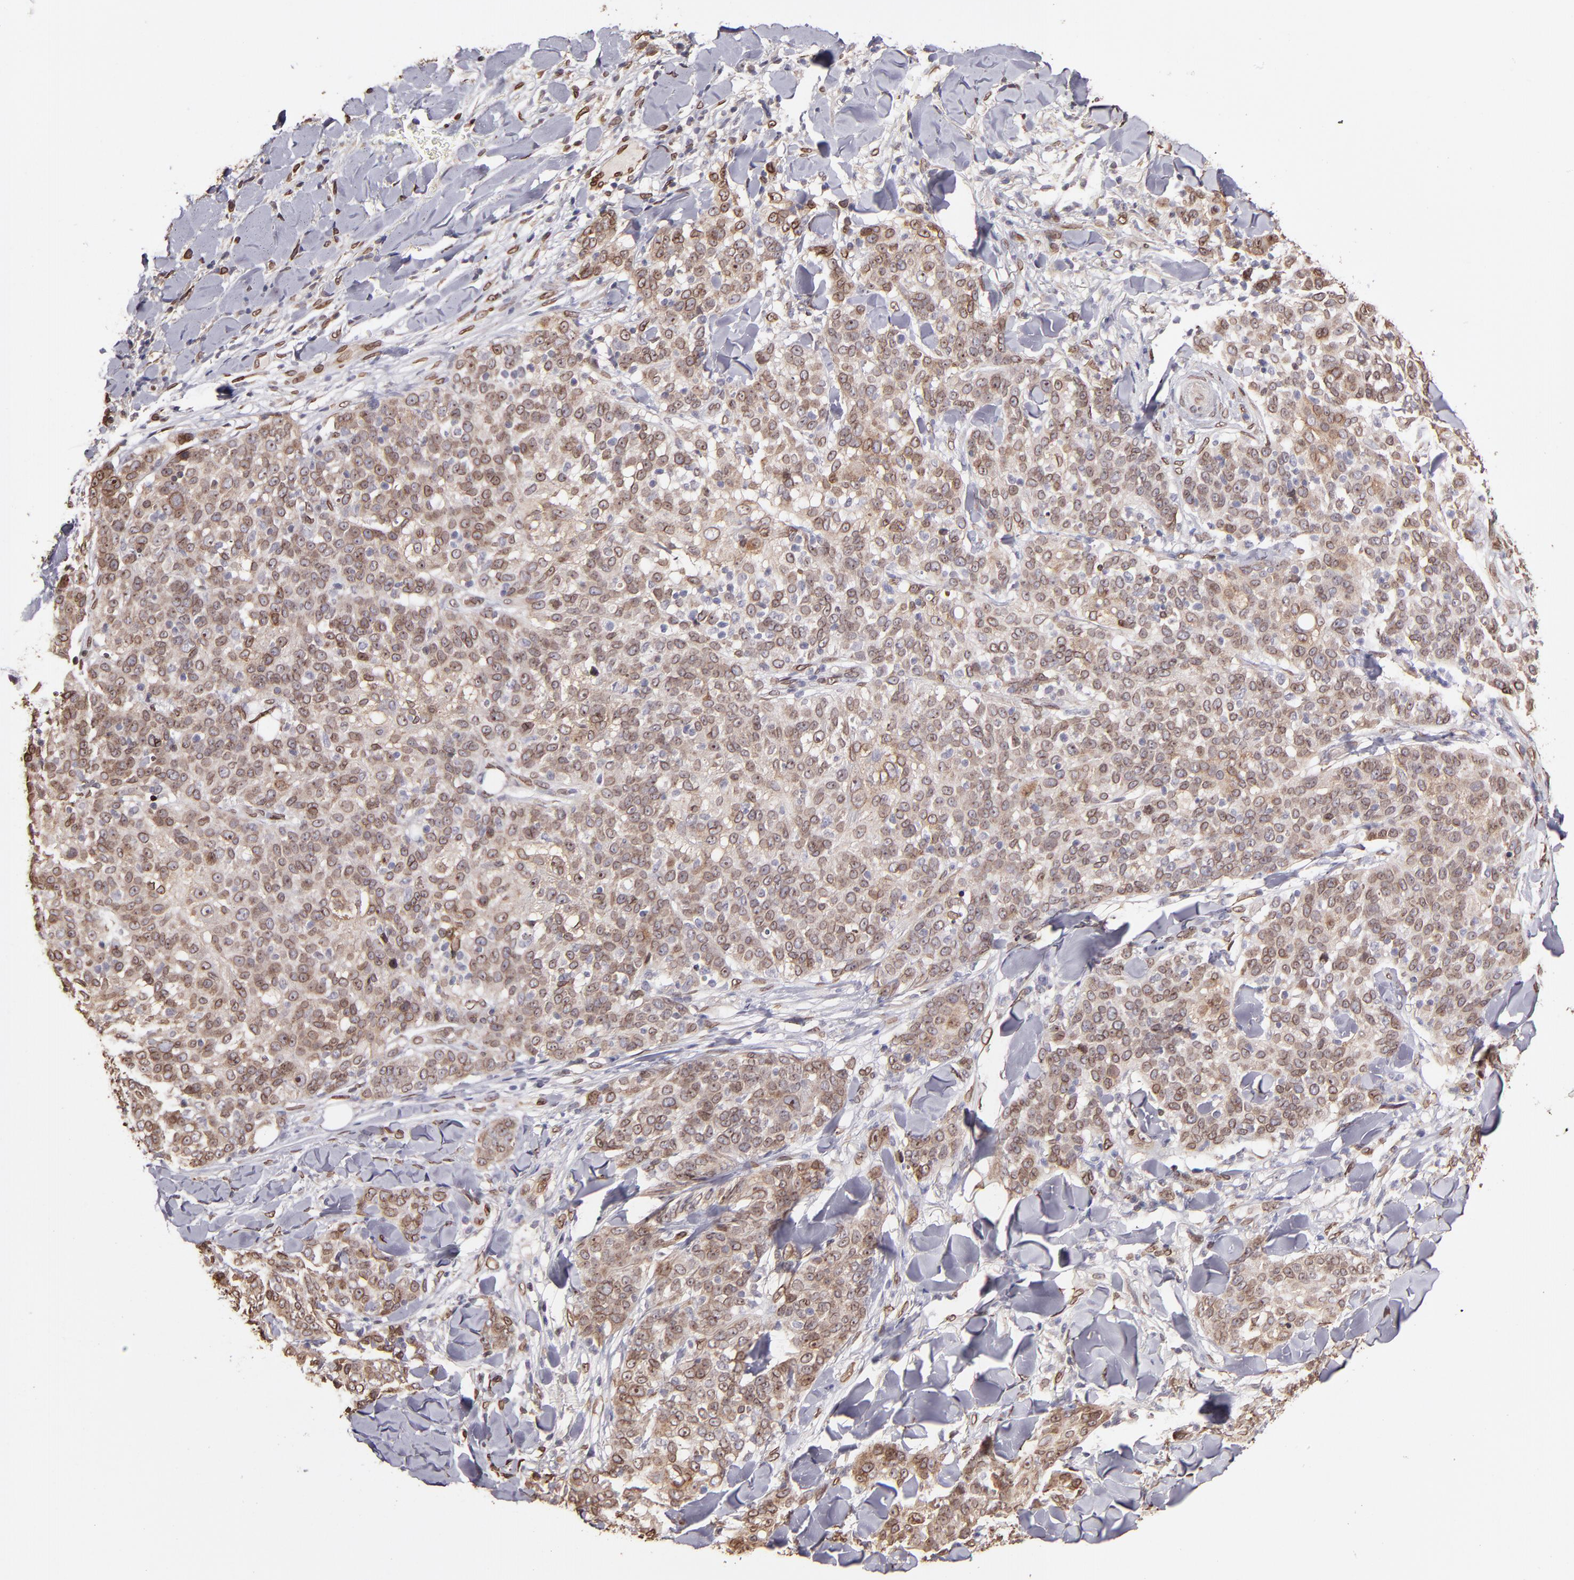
{"staining": {"intensity": "moderate", "quantity": ">75%", "location": "cytoplasmic/membranous,nuclear"}, "tissue": "skin cancer", "cell_type": "Tumor cells", "image_type": "cancer", "snomed": [{"axis": "morphology", "description": "Normal tissue, NOS"}, {"axis": "morphology", "description": "Squamous cell carcinoma, NOS"}, {"axis": "topography", "description": "Skin"}], "caption": "A micrograph of squamous cell carcinoma (skin) stained for a protein exhibits moderate cytoplasmic/membranous and nuclear brown staining in tumor cells.", "gene": "PUM3", "patient": {"sex": "female", "age": 83}}